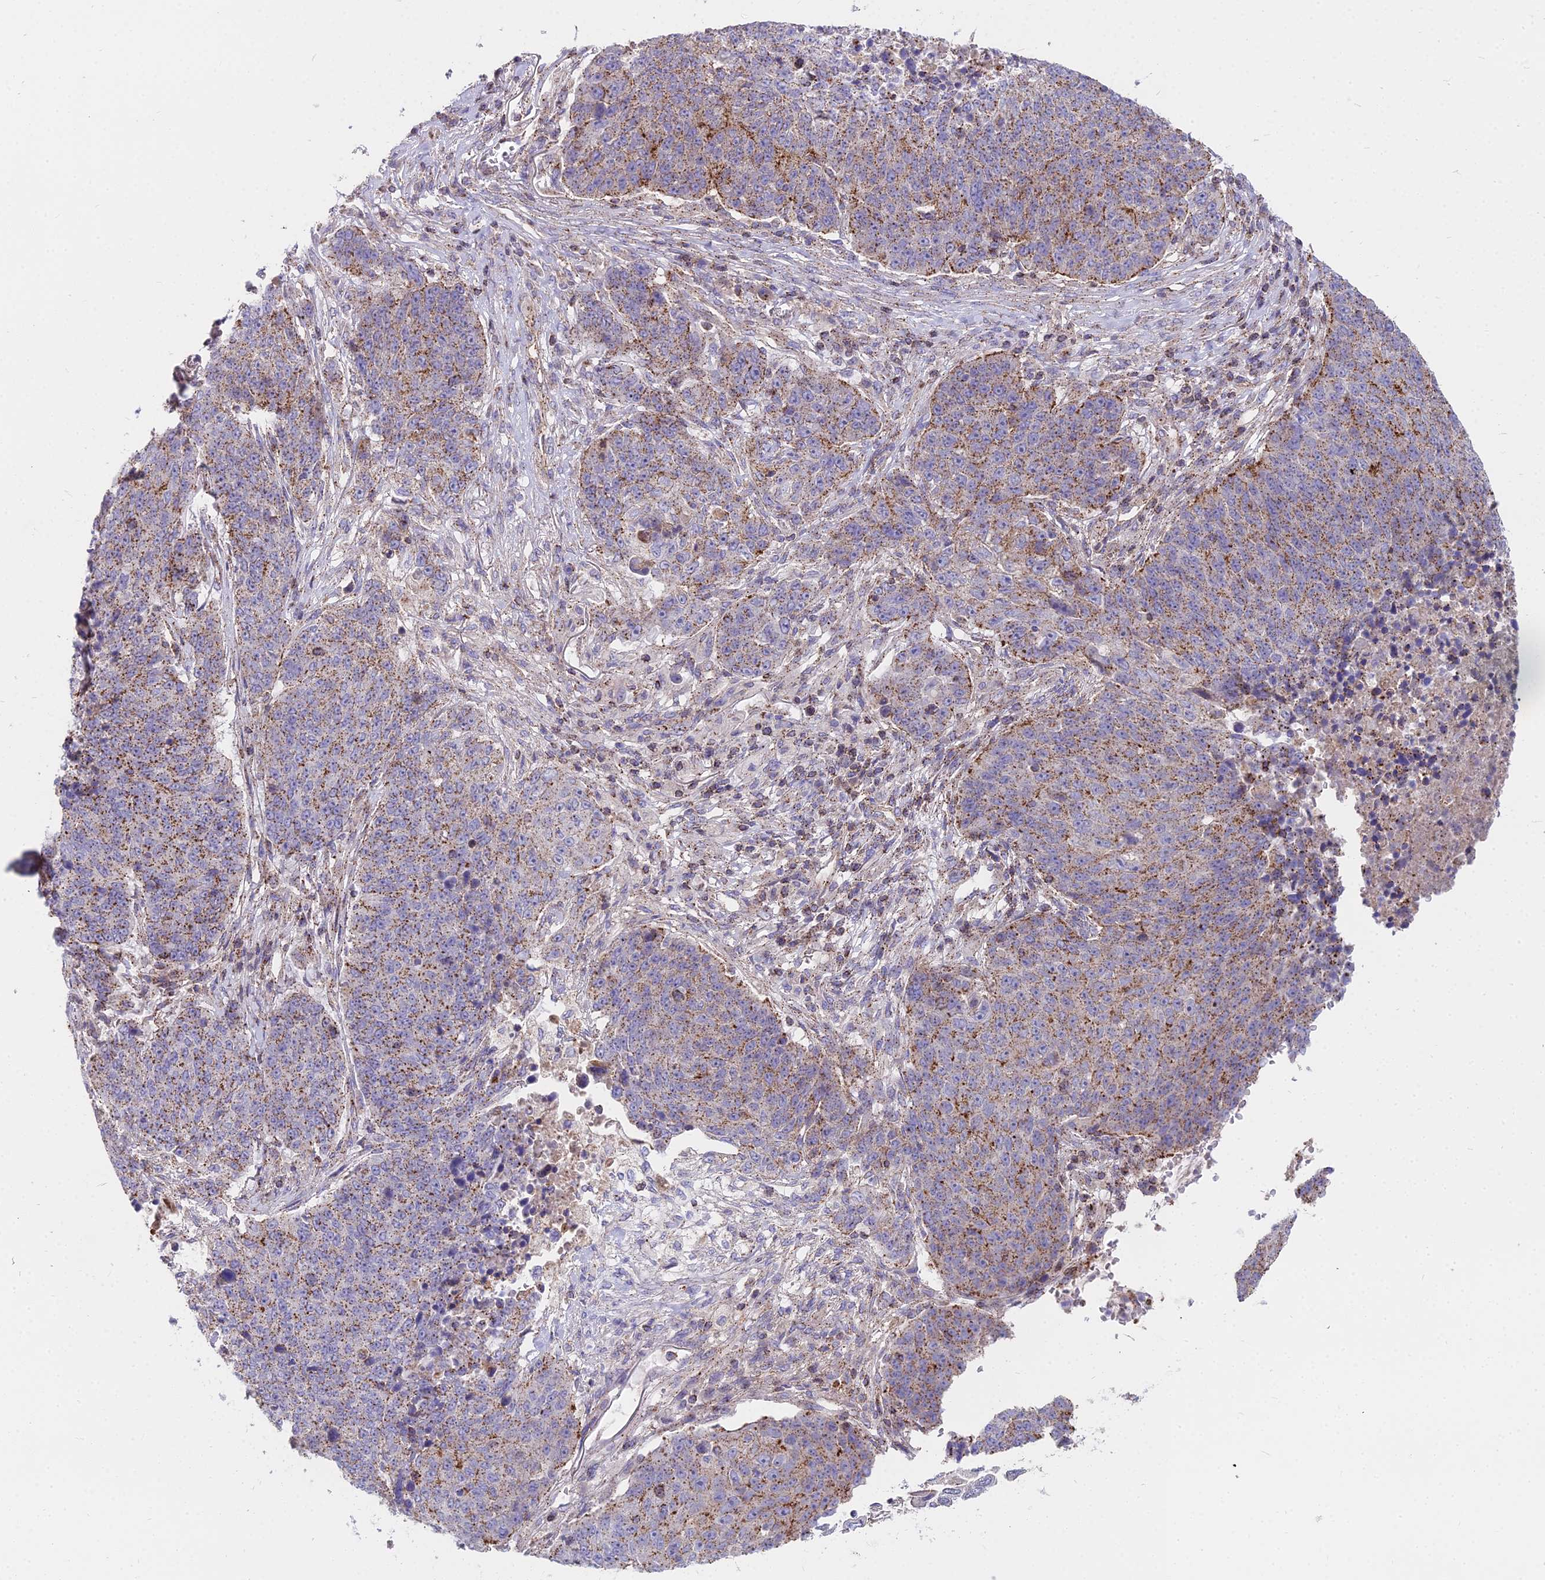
{"staining": {"intensity": "moderate", "quantity": "25%-75%", "location": "cytoplasmic/membranous"}, "tissue": "lung cancer", "cell_type": "Tumor cells", "image_type": "cancer", "snomed": [{"axis": "morphology", "description": "Normal tissue, NOS"}, {"axis": "morphology", "description": "Squamous cell carcinoma, NOS"}, {"axis": "topography", "description": "Lymph node"}, {"axis": "topography", "description": "Lung"}], "caption": "Immunohistochemistry of human lung cancer shows medium levels of moderate cytoplasmic/membranous positivity in about 25%-75% of tumor cells.", "gene": "FRMPD1", "patient": {"sex": "male", "age": 66}}